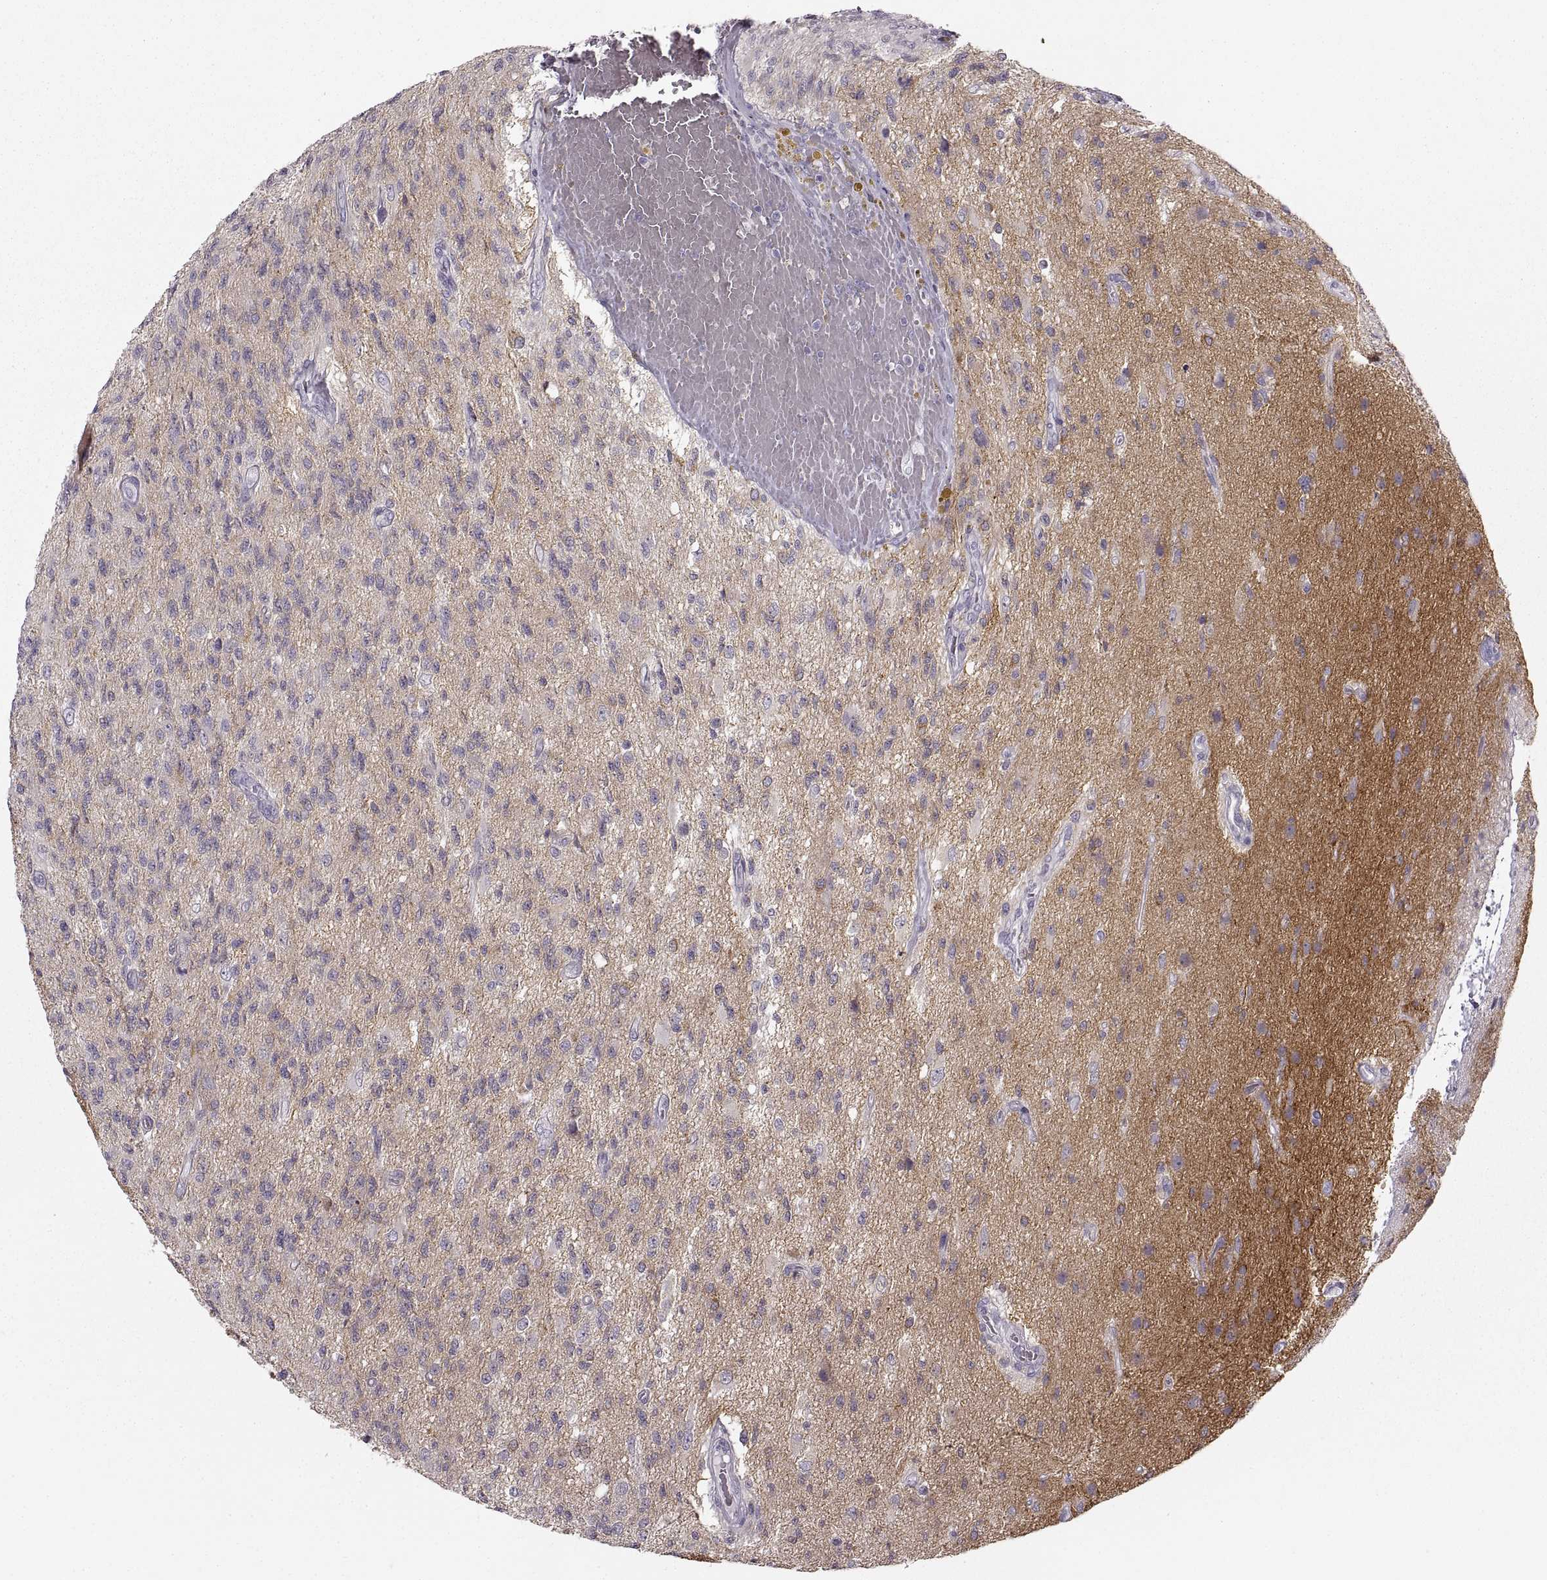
{"staining": {"intensity": "negative", "quantity": "none", "location": "none"}, "tissue": "glioma", "cell_type": "Tumor cells", "image_type": "cancer", "snomed": [{"axis": "morphology", "description": "Glioma, malignant, High grade"}, {"axis": "topography", "description": "Brain"}], "caption": "Malignant glioma (high-grade) was stained to show a protein in brown. There is no significant expression in tumor cells. (Brightfield microscopy of DAB immunohistochemistry at high magnification).", "gene": "CNTN1", "patient": {"sex": "male", "age": 56}}